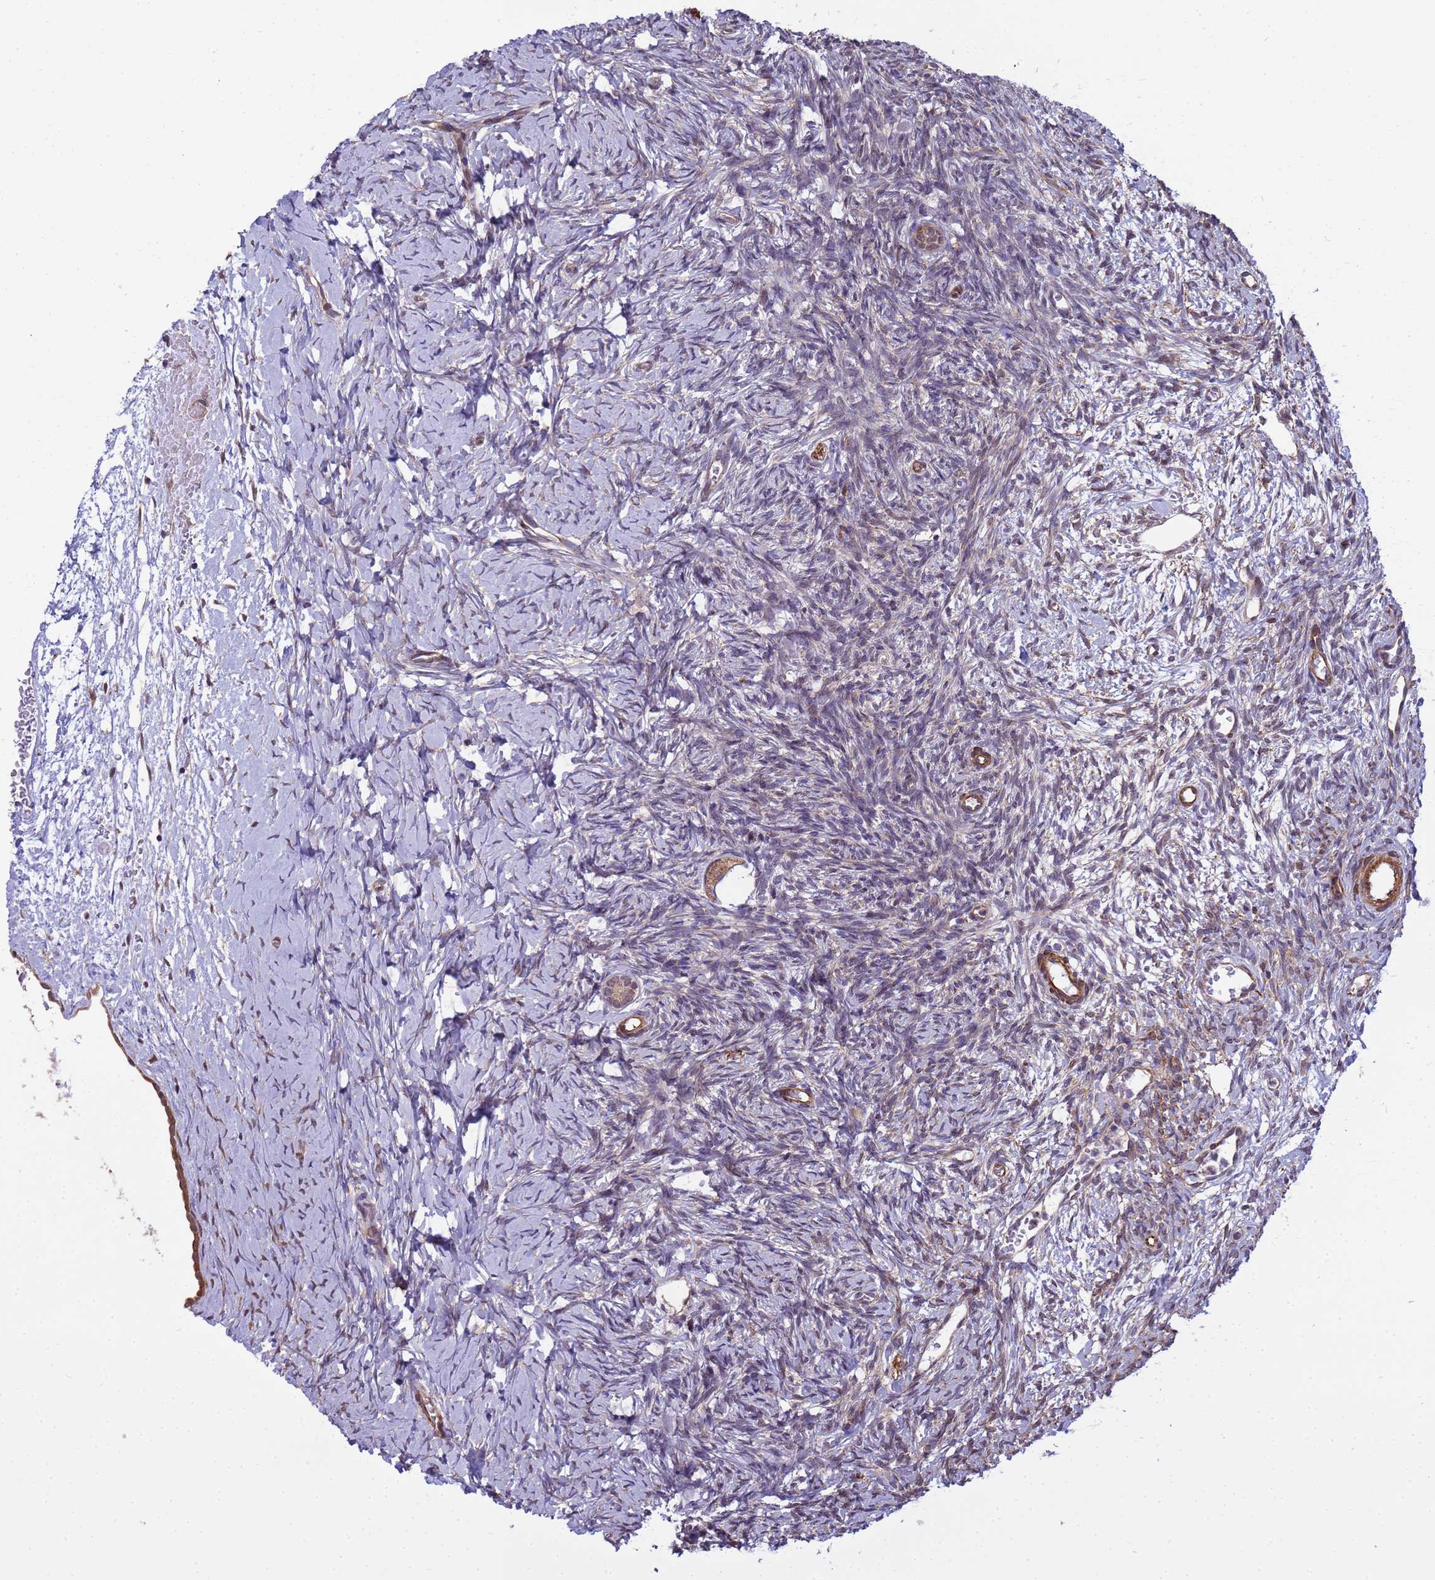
{"staining": {"intensity": "moderate", "quantity": ">75%", "location": "cytoplasmic/membranous"}, "tissue": "ovary", "cell_type": "Follicle cells", "image_type": "normal", "snomed": [{"axis": "morphology", "description": "Normal tissue, NOS"}, {"axis": "topography", "description": "Ovary"}], "caption": "The image displays staining of benign ovary, revealing moderate cytoplasmic/membranous protein expression (brown color) within follicle cells.", "gene": "ITGB4", "patient": {"sex": "female", "age": 39}}